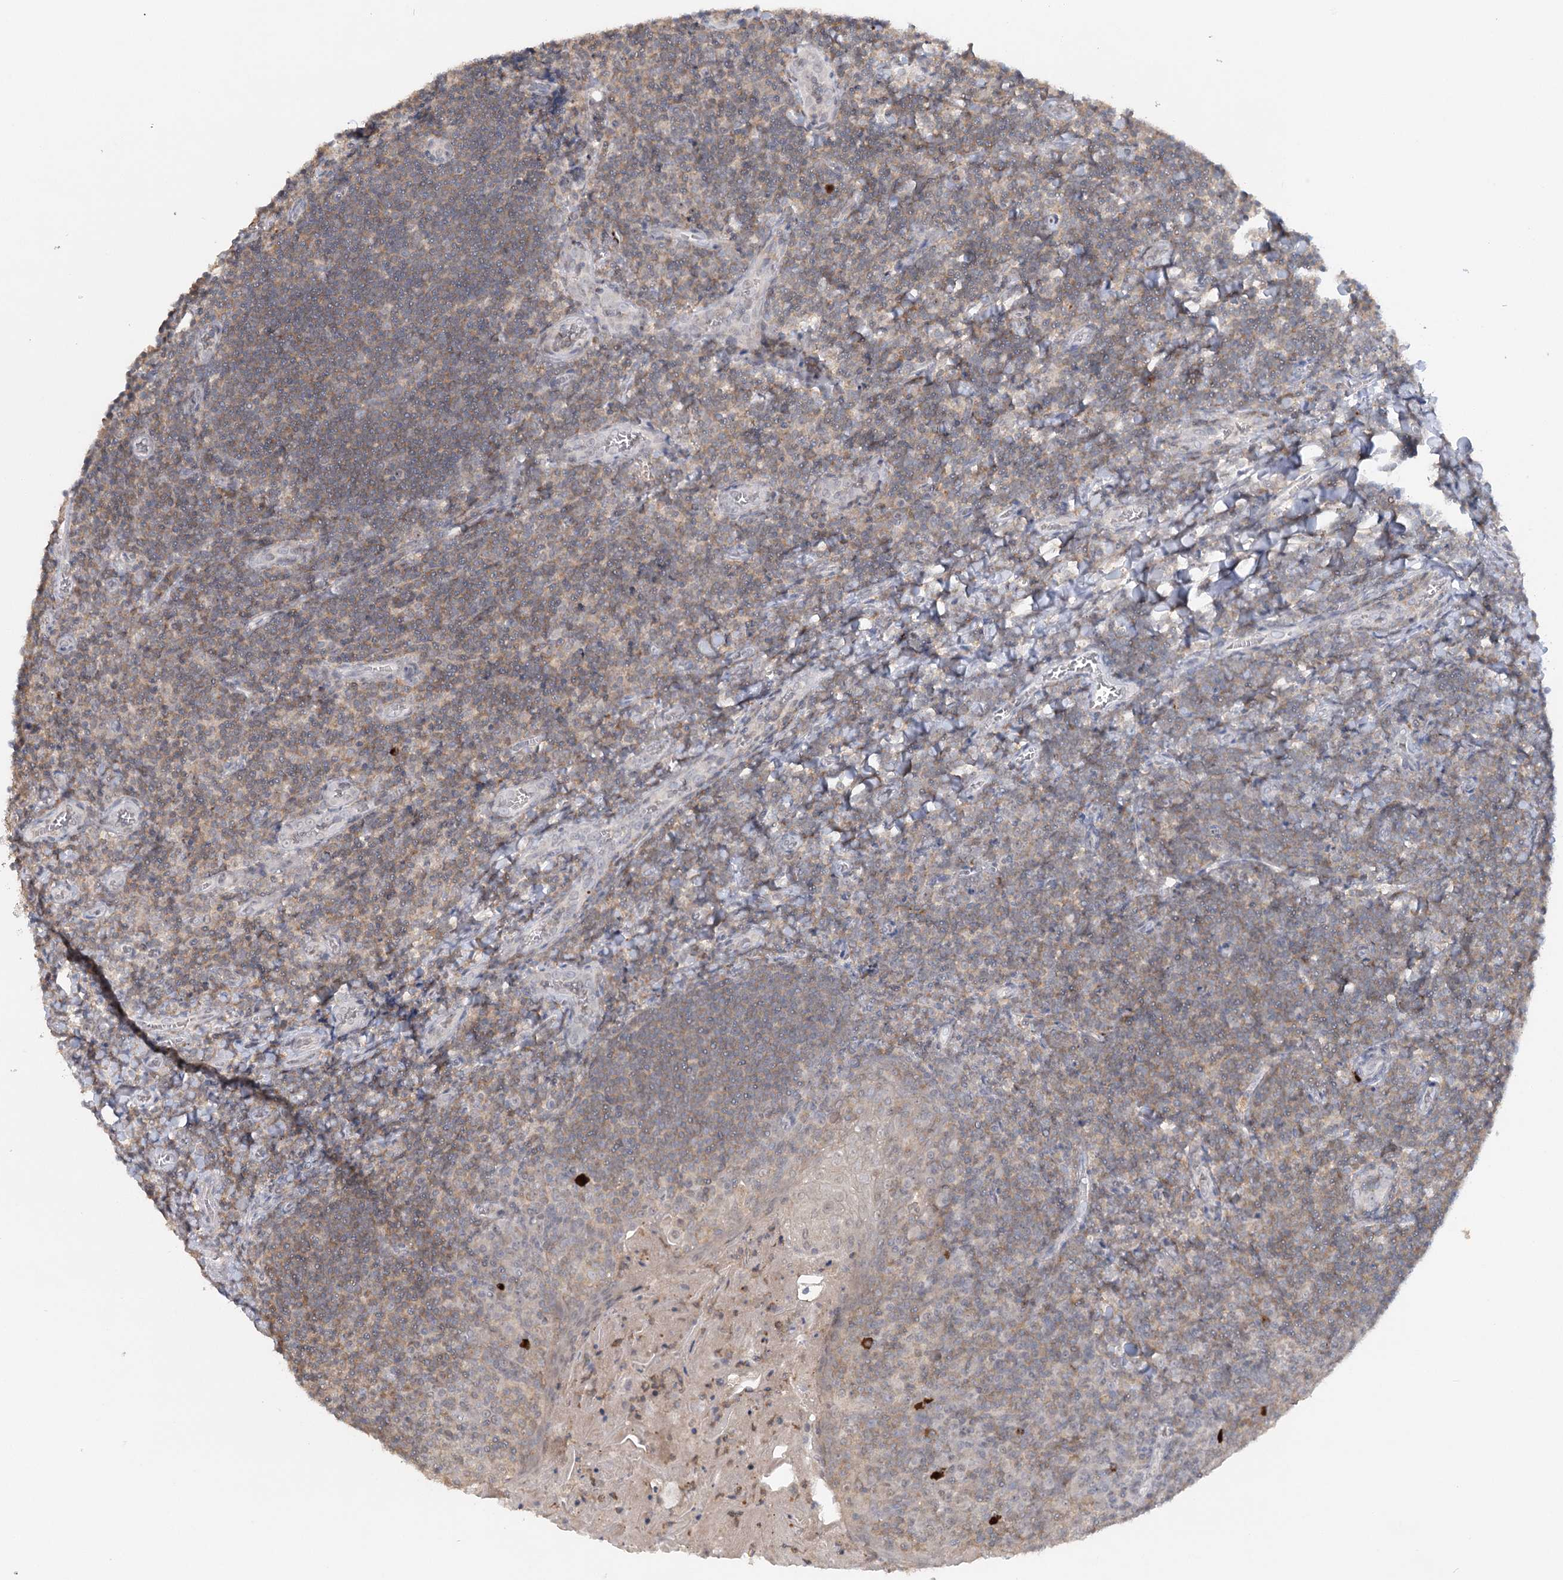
{"staining": {"intensity": "negative", "quantity": "none", "location": "none"}, "tissue": "tonsil", "cell_type": "Germinal center cells", "image_type": "normal", "snomed": [{"axis": "morphology", "description": "Normal tissue, NOS"}, {"axis": "topography", "description": "Tonsil"}], "caption": "Germinal center cells show no significant protein staining in benign tonsil. The staining was performed using DAB to visualize the protein expression in brown, while the nuclei were stained in blue with hematoxylin (Magnification: 20x).", "gene": "TRAF3IP1", "patient": {"sex": "male", "age": 27}}